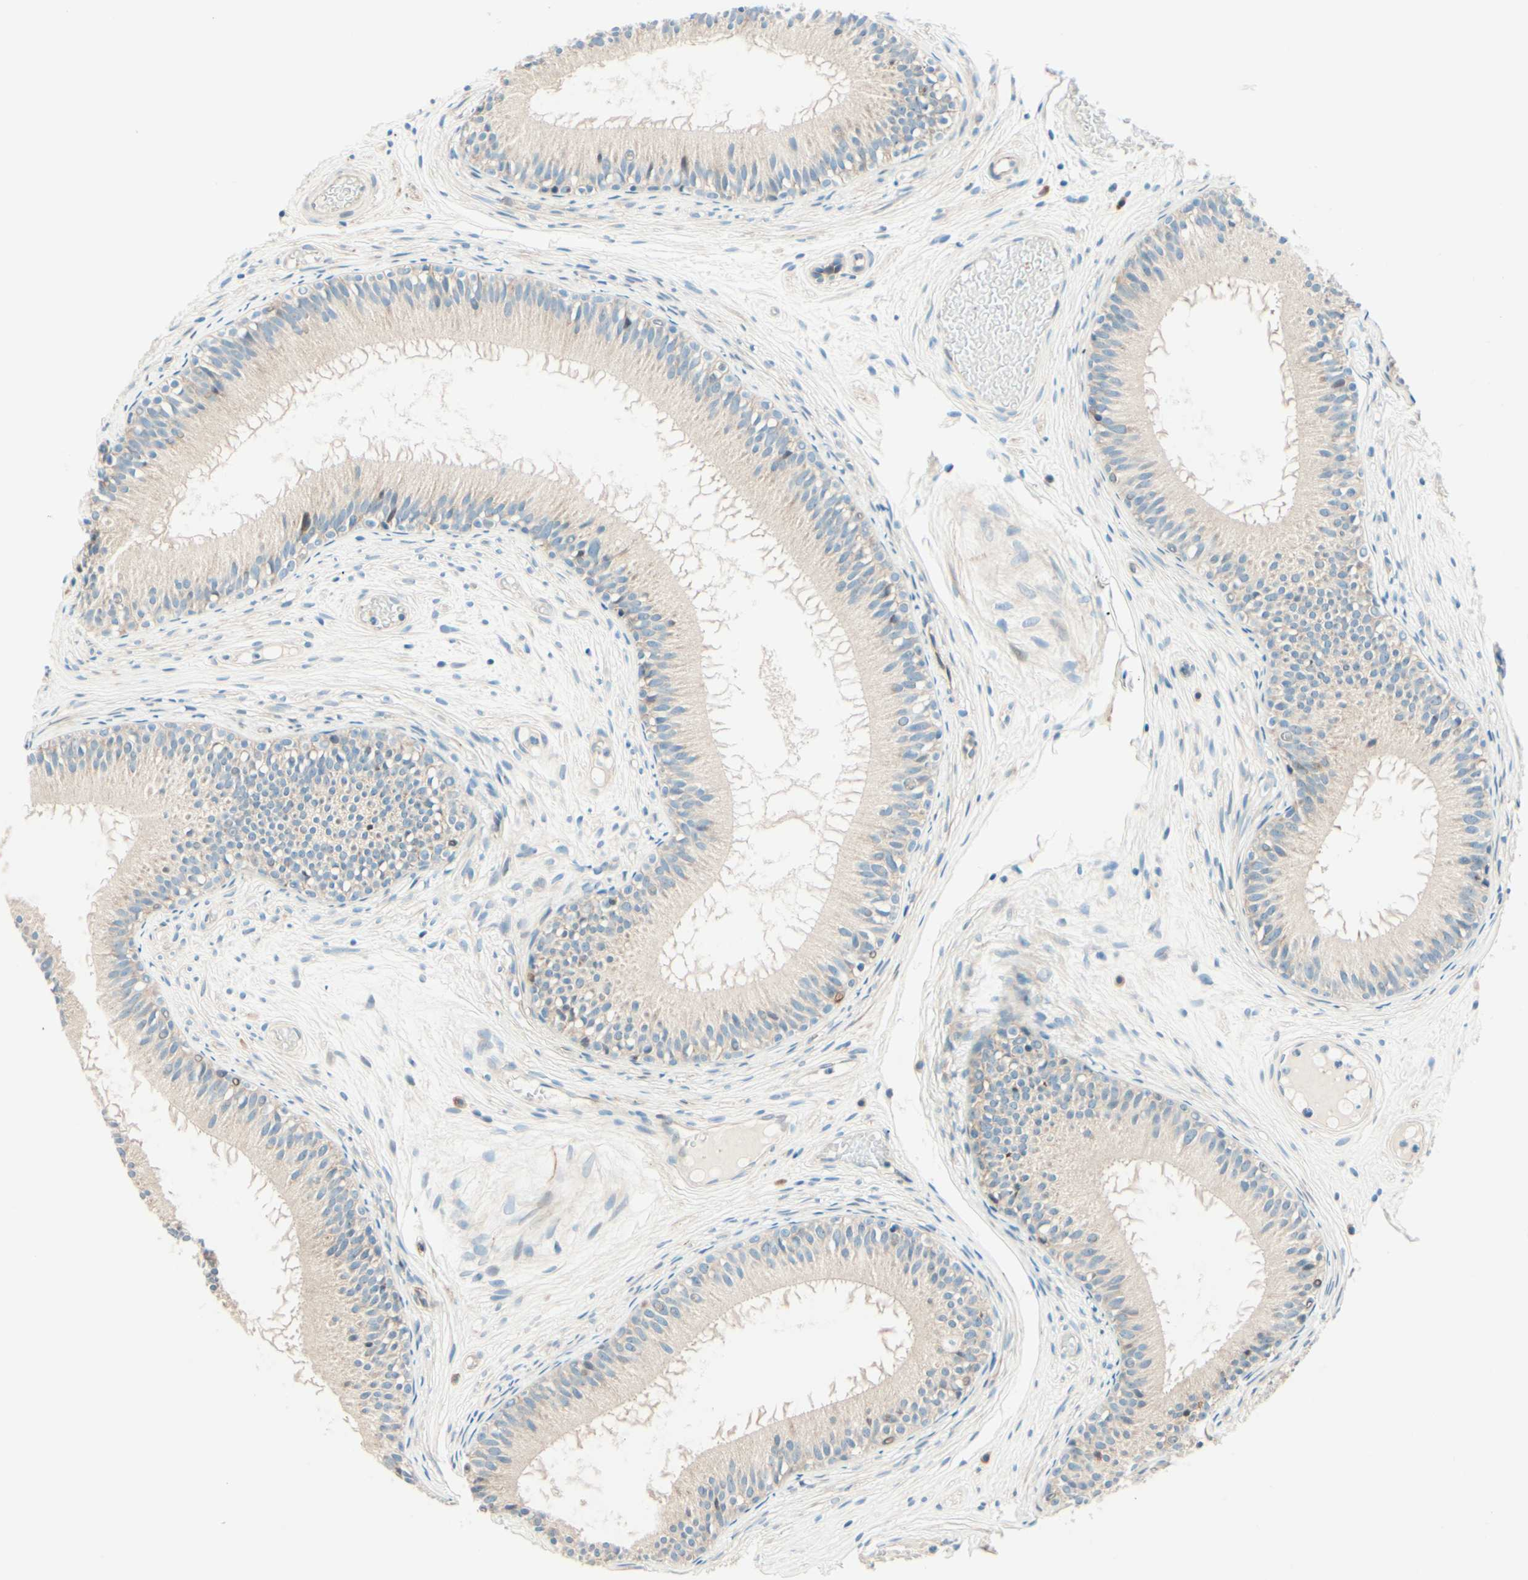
{"staining": {"intensity": "weak", "quantity": "<25%", "location": "cytoplasmic/membranous"}, "tissue": "epididymis", "cell_type": "Glandular cells", "image_type": "normal", "snomed": [{"axis": "morphology", "description": "Normal tissue, NOS"}, {"axis": "morphology", "description": "Atrophy, NOS"}, {"axis": "topography", "description": "Testis"}, {"axis": "topography", "description": "Epididymis"}], "caption": "Immunohistochemical staining of benign human epididymis reveals no significant expression in glandular cells.", "gene": "TAOK2", "patient": {"sex": "male", "age": 18}}